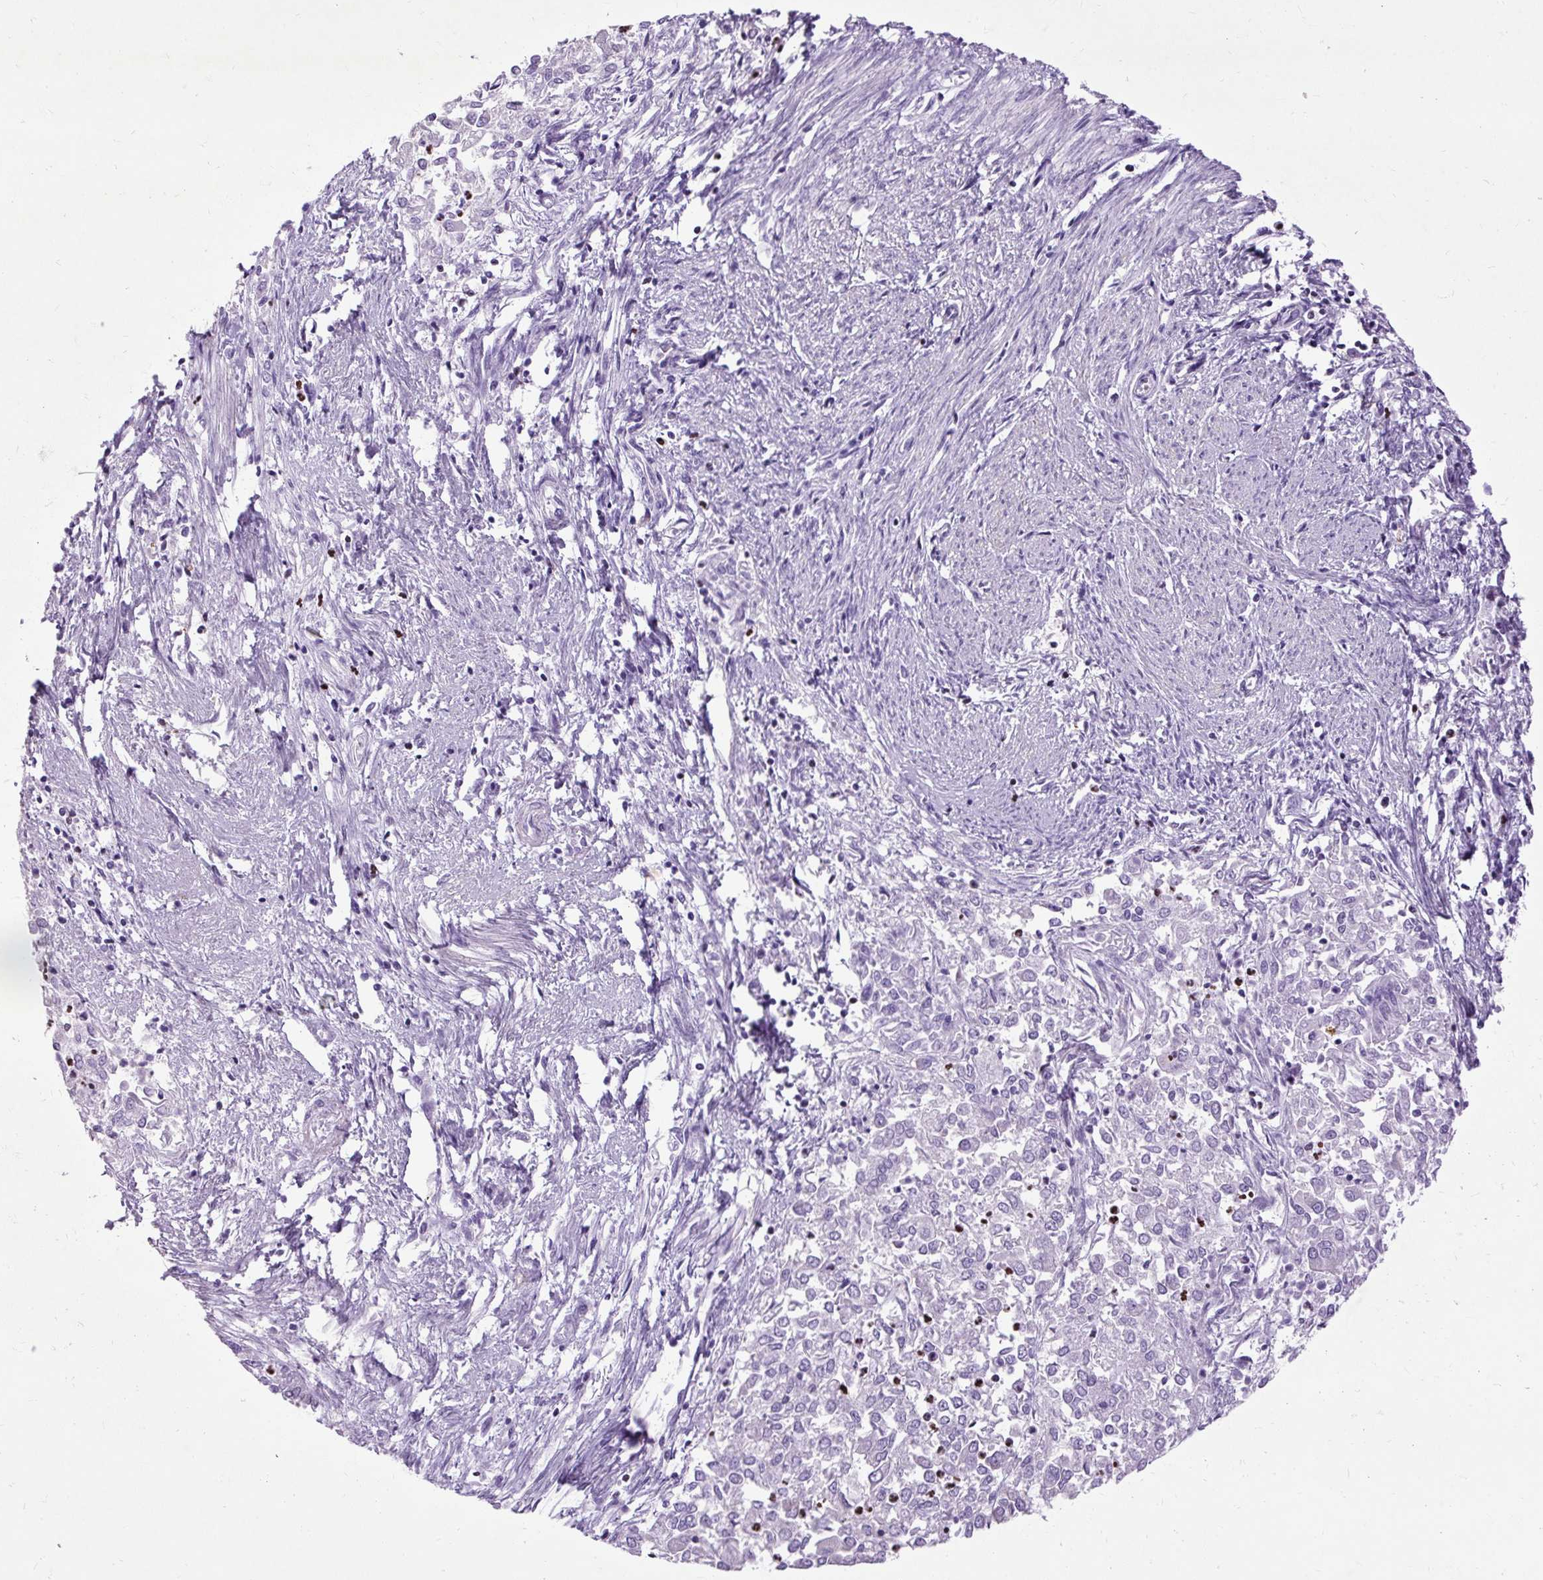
{"staining": {"intensity": "negative", "quantity": "none", "location": "none"}, "tissue": "endometrial cancer", "cell_type": "Tumor cells", "image_type": "cancer", "snomed": [{"axis": "morphology", "description": "Adenocarcinoma, NOS"}, {"axis": "topography", "description": "Endometrium"}], "caption": "Tumor cells are negative for brown protein staining in endometrial cancer. (DAB (3,3'-diaminobenzidine) IHC visualized using brightfield microscopy, high magnification).", "gene": "SPC24", "patient": {"sex": "female", "age": 57}}